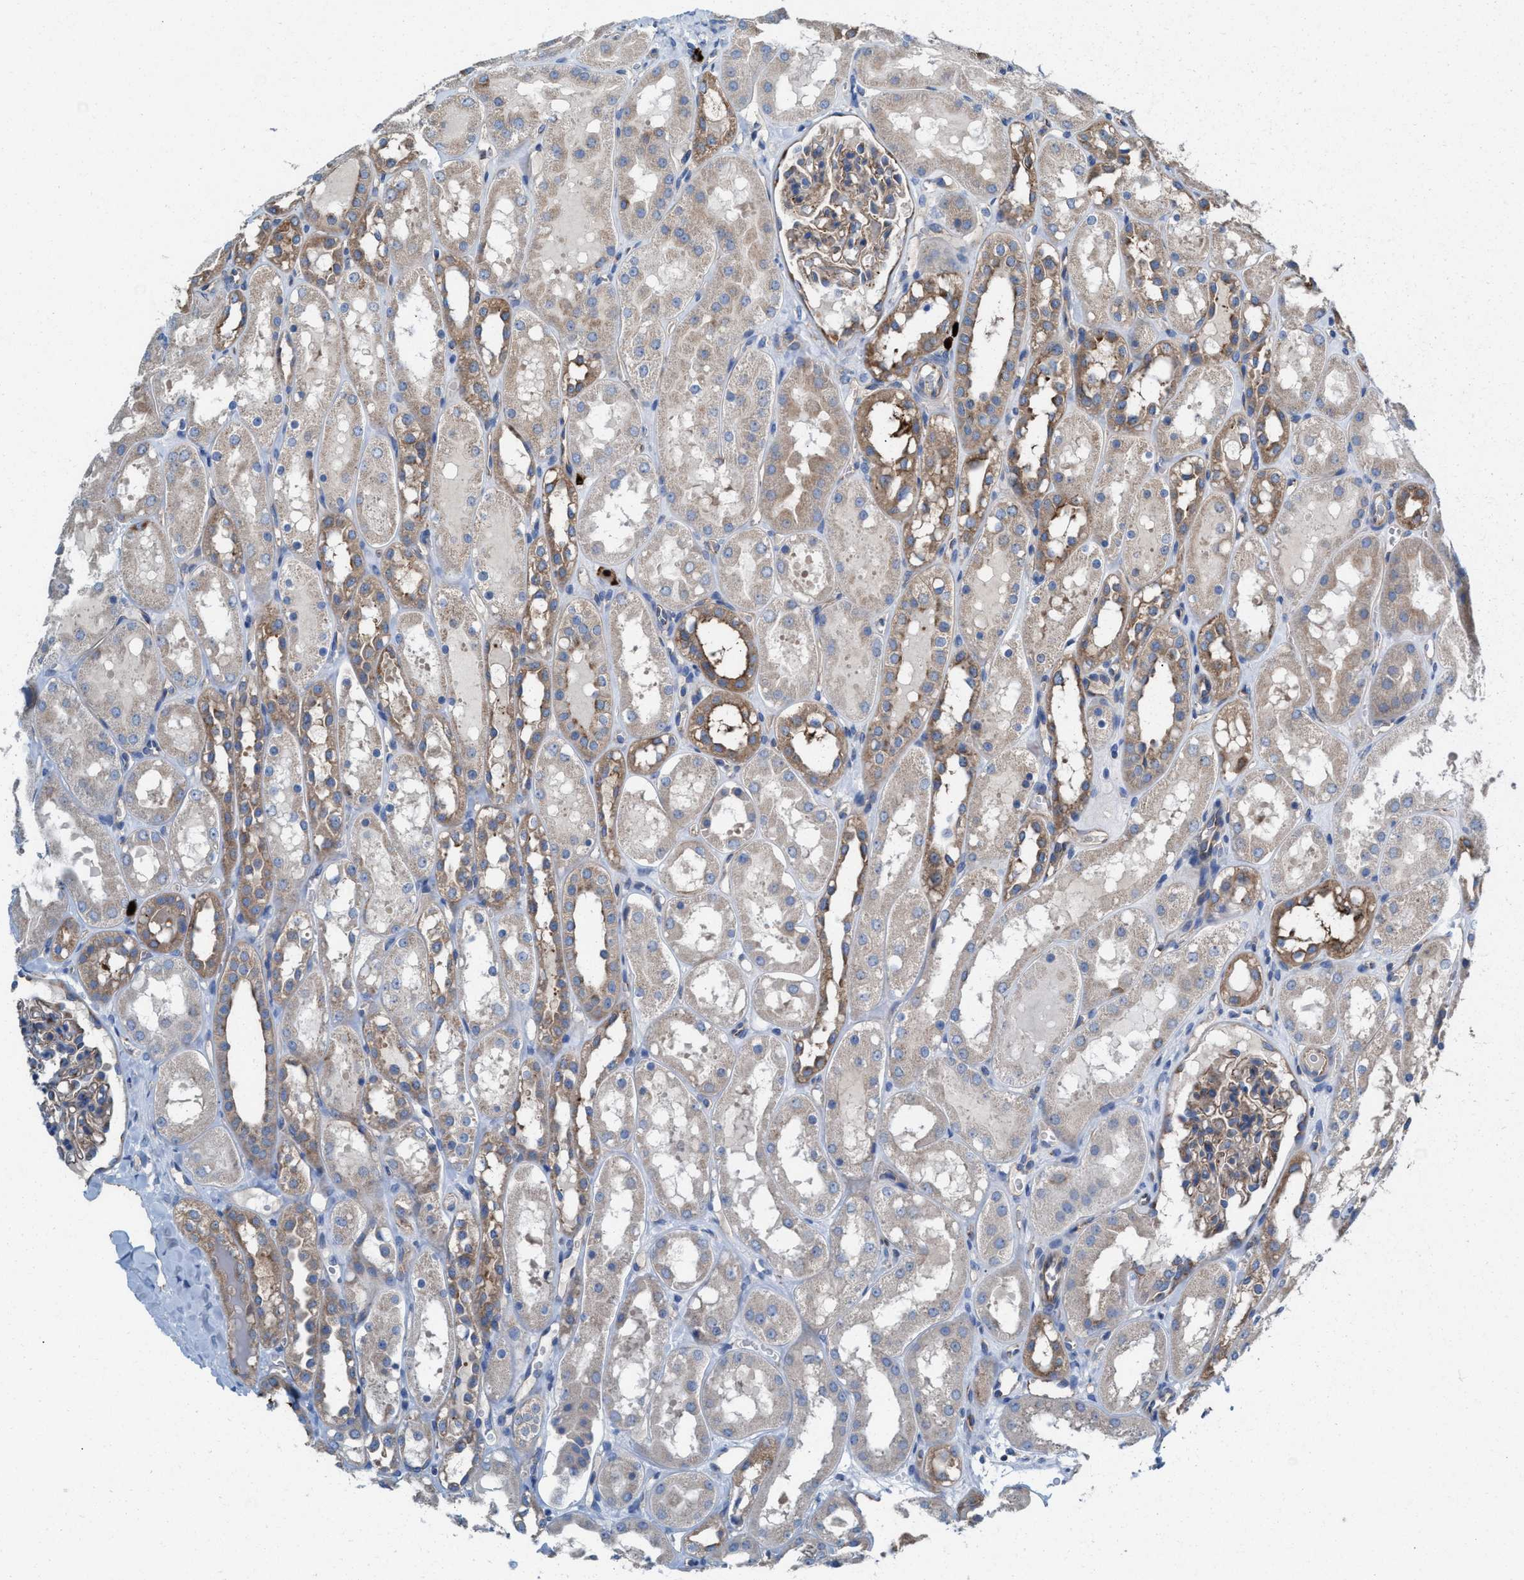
{"staining": {"intensity": "moderate", "quantity": "25%-75%", "location": "cytoplasmic/membranous"}, "tissue": "kidney", "cell_type": "Cells in glomeruli", "image_type": "normal", "snomed": [{"axis": "morphology", "description": "Normal tissue, NOS"}, {"axis": "topography", "description": "Kidney"}, {"axis": "topography", "description": "Urinary bladder"}], "caption": "The micrograph displays immunohistochemical staining of normal kidney. There is moderate cytoplasmic/membranous expression is identified in approximately 25%-75% of cells in glomeruli.", "gene": "NYAP1", "patient": {"sex": "male", "age": 16}}